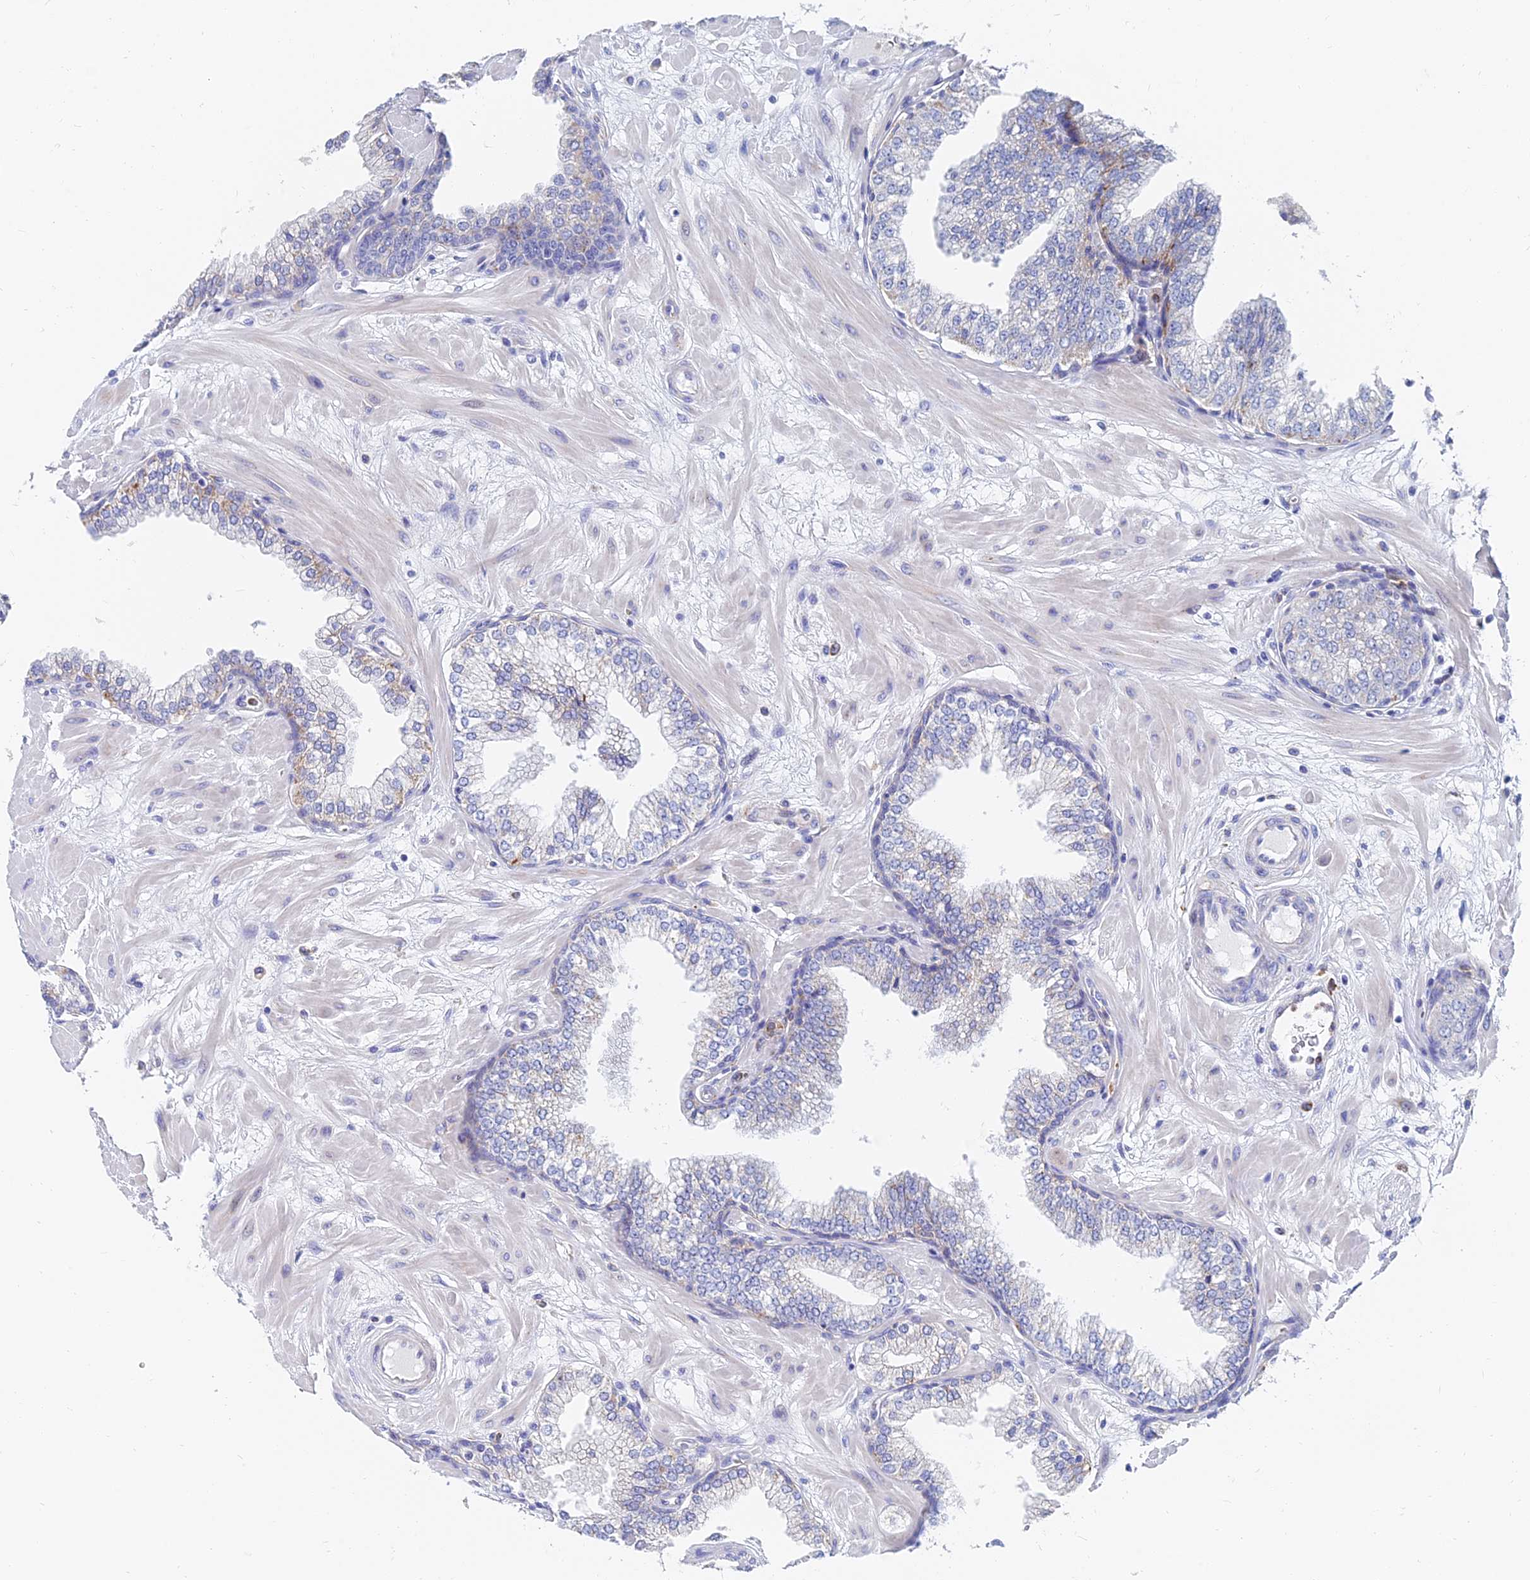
{"staining": {"intensity": "weak", "quantity": "<25%", "location": "cytoplasmic/membranous"}, "tissue": "prostate", "cell_type": "Glandular cells", "image_type": "normal", "snomed": [{"axis": "morphology", "description": "Normal tissue, NOS"}, {"axis": "morphology", "description": "Urothelial carcinoma, Low grade"}, {"axis": "topography", "description": "Urinary bladder"}, {"axis": "topography", "description": "Prostate"}], "caption": "DAB (3,3'-diaminobenzidine) immunohistochemical staining of unremarkable human prostate reveals no significant positivity in glandular cells.", "gene": "SPNS1", "patient": {"sex": "male", "age": 60}}